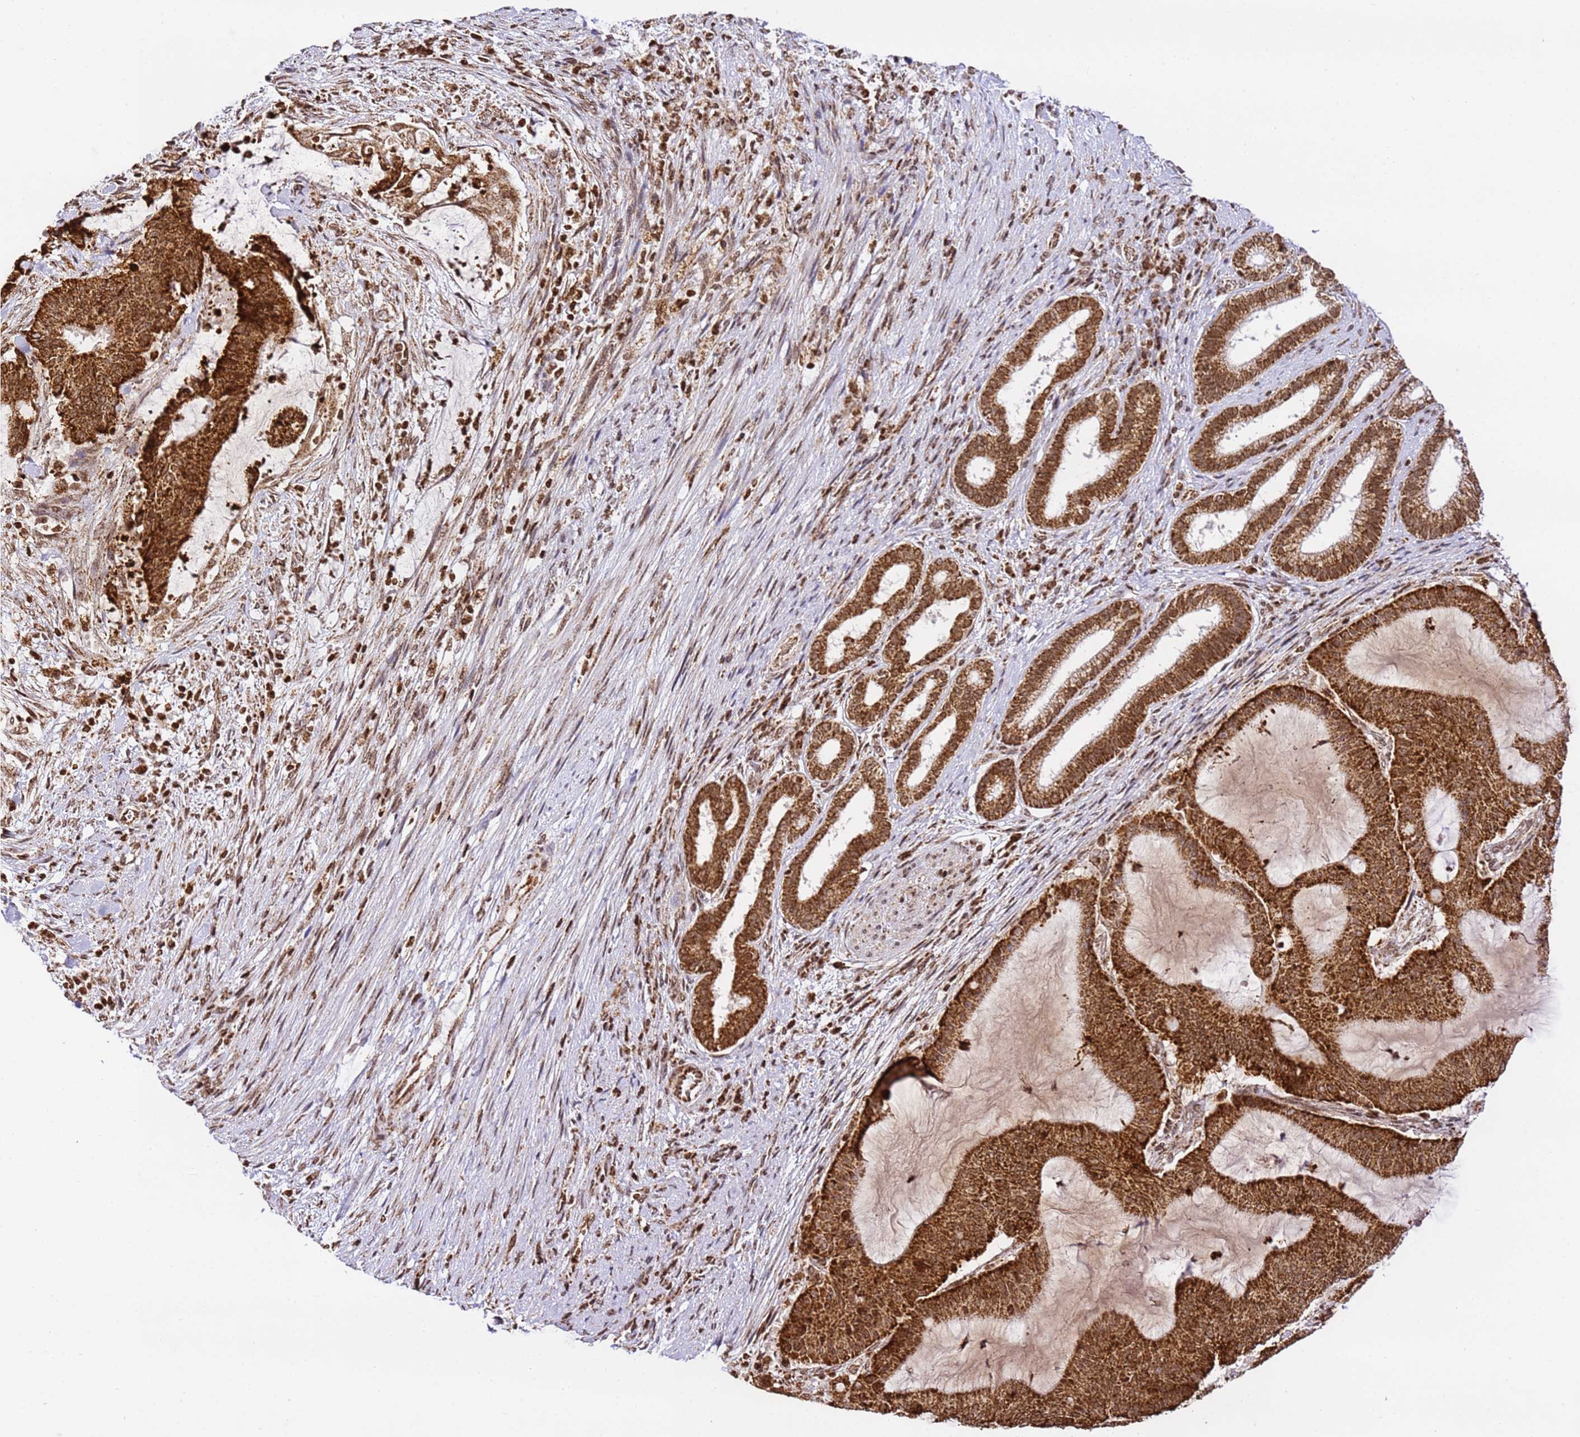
{"staining": {"intensity": "strong", "quantity": ">75%", "location": "cytoplasmic/membranous"}, "tissue": "liver cancer", "cell_type": "Tumor cells", "image_type": "cancer", "snomed": [{"axis": "morphology", "description": "Normal tissue, NOS"}, {"axis": "morphology", "description": "Cholangiocarcinoma"}, {"axis": "topography", "description": "Liver"}, {"axis": "topography", "description": "Peripheral nerve tissue"}], "caption": "Immunohistochemical staining of human liver cancer (cholangiocarcinoma) displays high levels of strong cytoplasmic/membranous protein positivity in approximately >75% of tumor cells.", "gene": "HSPE1", "patient": {"sex": "female", "age": 73}}